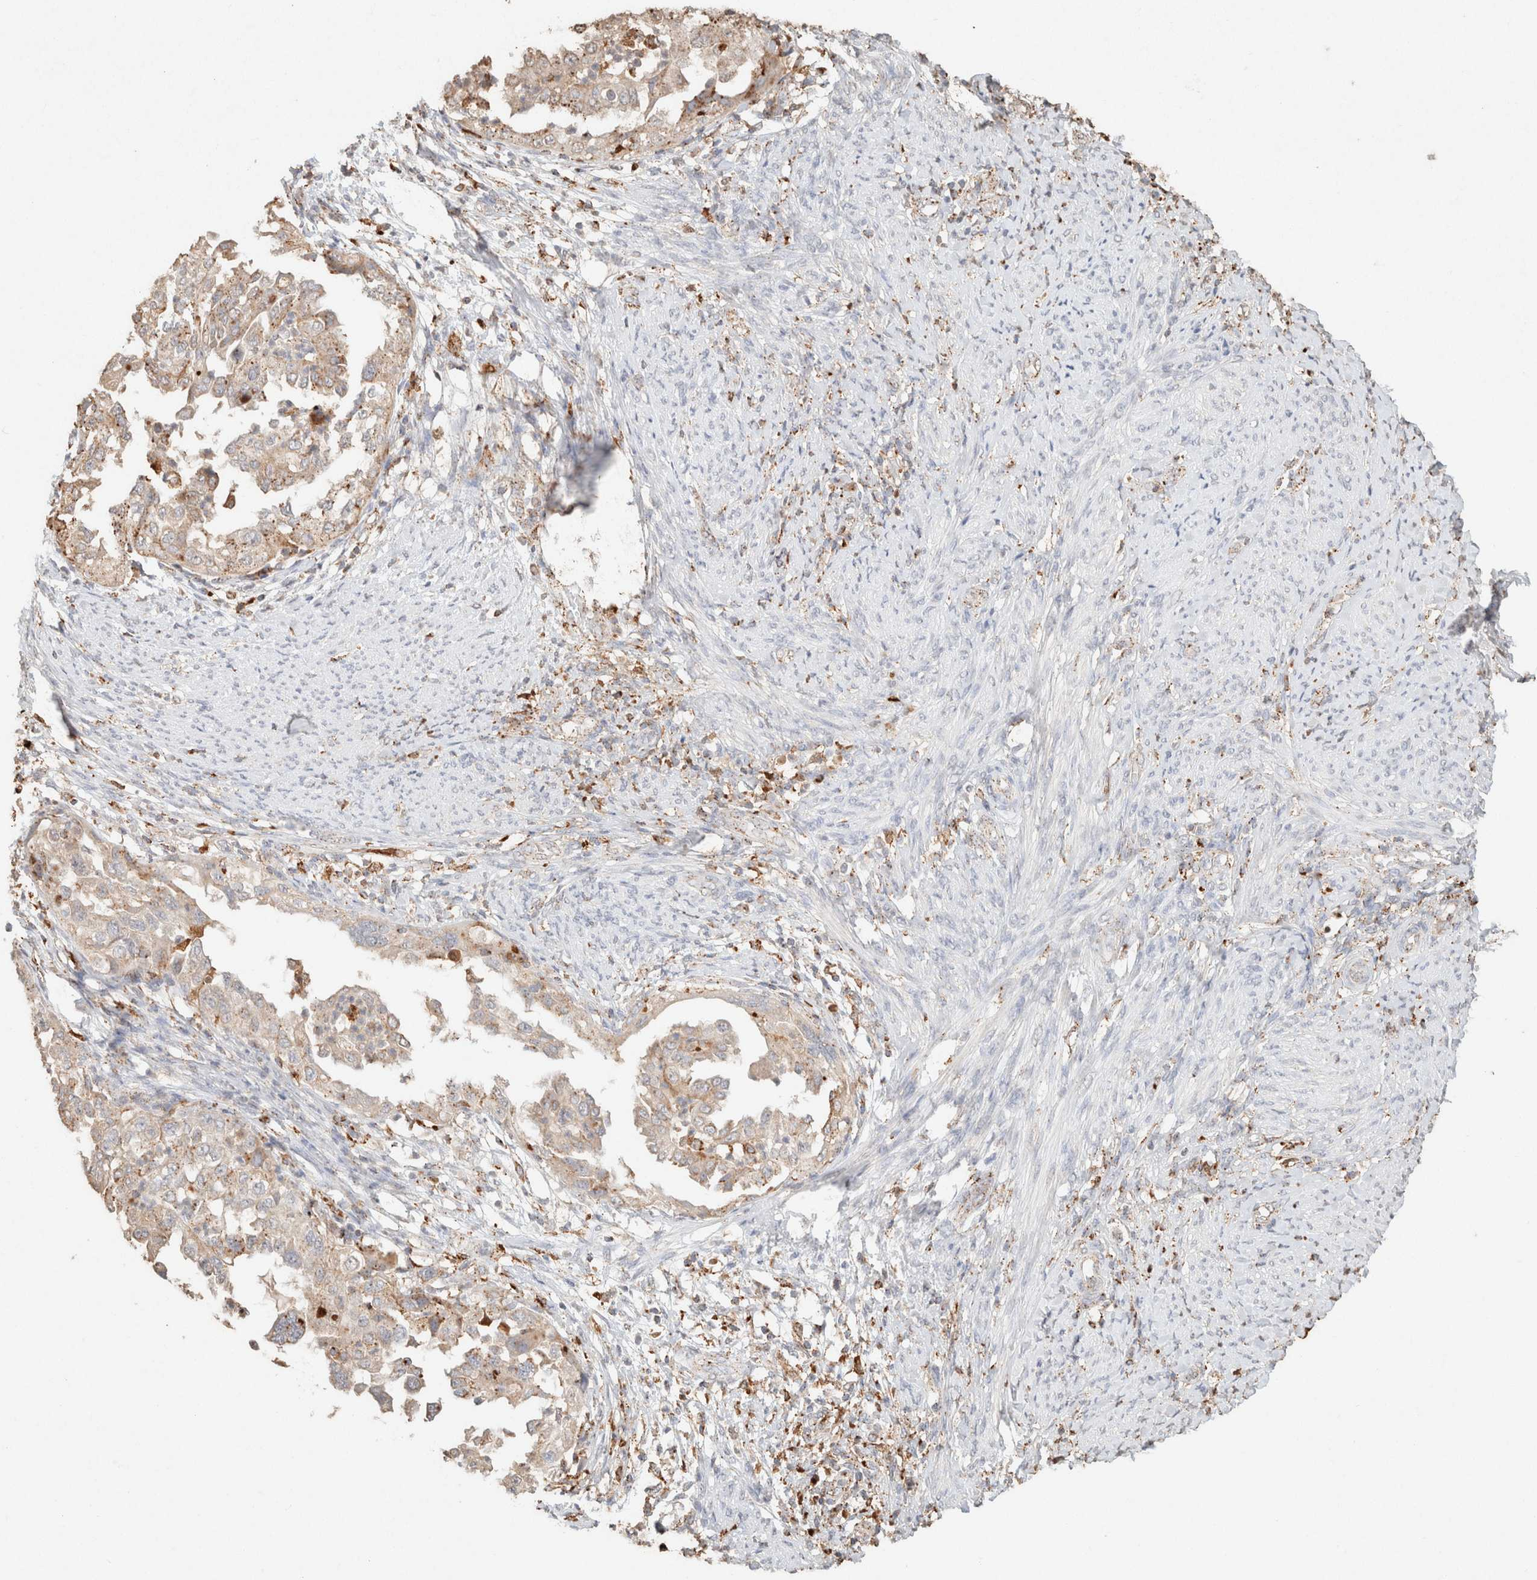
{"staining": {"intensity": "weak", "quantity": ">75%", "location": "cytoplasmic/membranous"}, "tissue": "endometrial cancer", "cell_type": "Tumor cells", "image_type": "cancer", "snomed": [{"axis": "morphology", "description": "Adenocarcinoma, NOS"}, {"axis": "topography", "description": "Endometrium"}], "caption": "Approximately >75% of tumor cells in endometrial cancer (adenocarcinoma) show weak cytoplasmic/membranous protein expression as visualized by brown immunohistochemical staining.", "gene": "CTSC", "patient": {"sex": "female", "age": 85}}